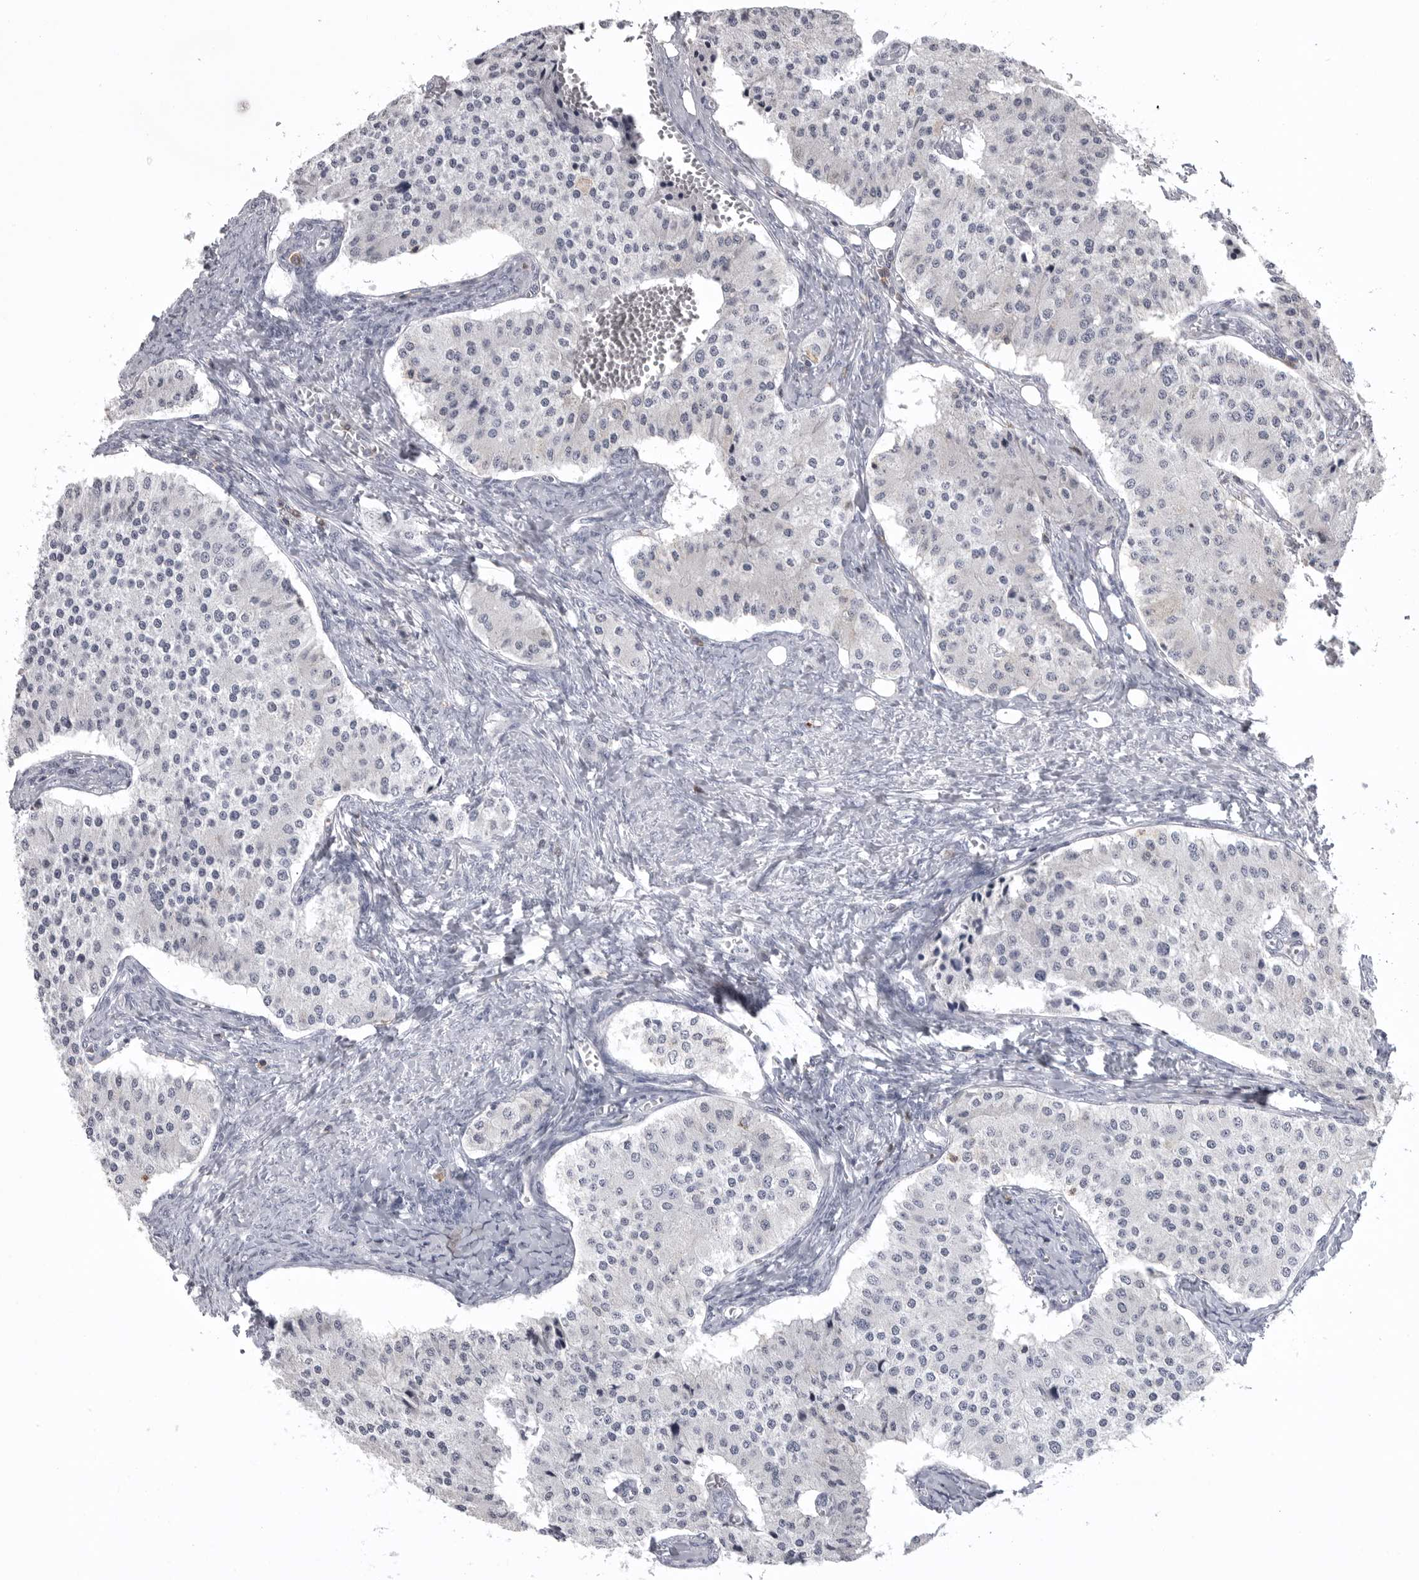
{"staining": {"intensity": "negative", "quantity": "none", "location": "none"}, "tissue": "carcinoid", "cell_type": "Tumor cells", "image_type": "cancer", "snomed": [{"axis": "morphology", "description": "Carcinoid, malignant, NOS"}, {"axis": "topography", "description": "Colon"}], "caption": "High power microscopy photomicrograph of an immunohistochemistry image of carcinoid (malignant), revealing no significant expression in tumor cells.", "gene": "ITGAL", "patient": {"sex": "female", "age": 52}}